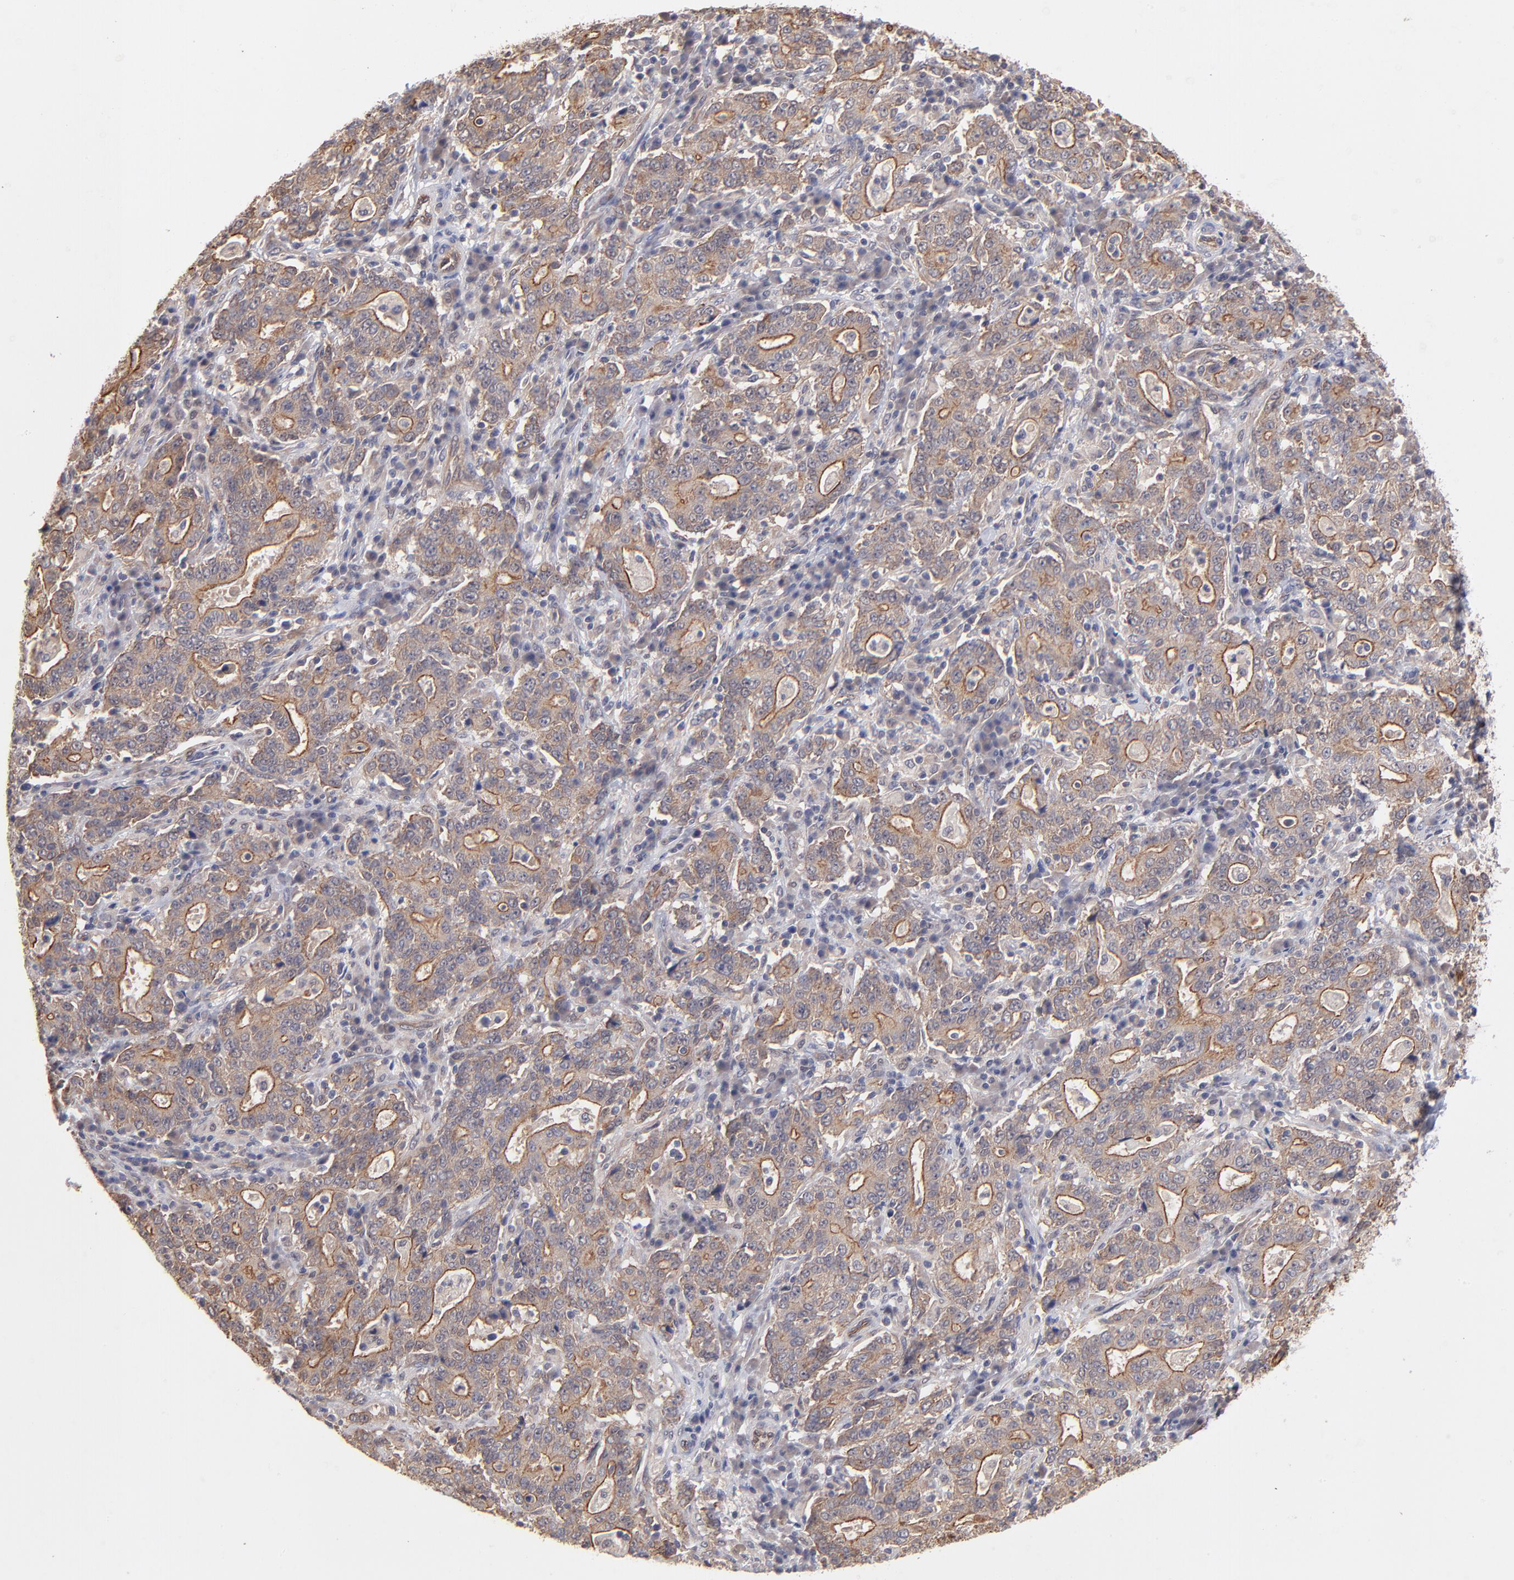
{"staining": {"intensity": "strong", "quantity": ">75%", "location": "cytoplasmic/membranous"}, "tissue": "stomach cancer", "cell_type": "Tumor cells", "image_type": "cancer", "snomed": [{"axis": "morphology", "description": "Normal tissue, NOS"}, {"axis": "morphology", "description": "Adenocarcinoma, NOS"}, {"axis": "topography", "description": "Stomach, upper"}, {"axis": "topography", "description": "Stomach"}], "caption": "DAB (3,3'-diaminobenzidine) immunohistochemical staining of human stomach cancer (adenocarcinoma) exhibits strong cytoplasmic/membranous protein staining in about >75% of tumor cells.", "gene": "STAP2", "patient": {"sex": "male", "age": 59}}